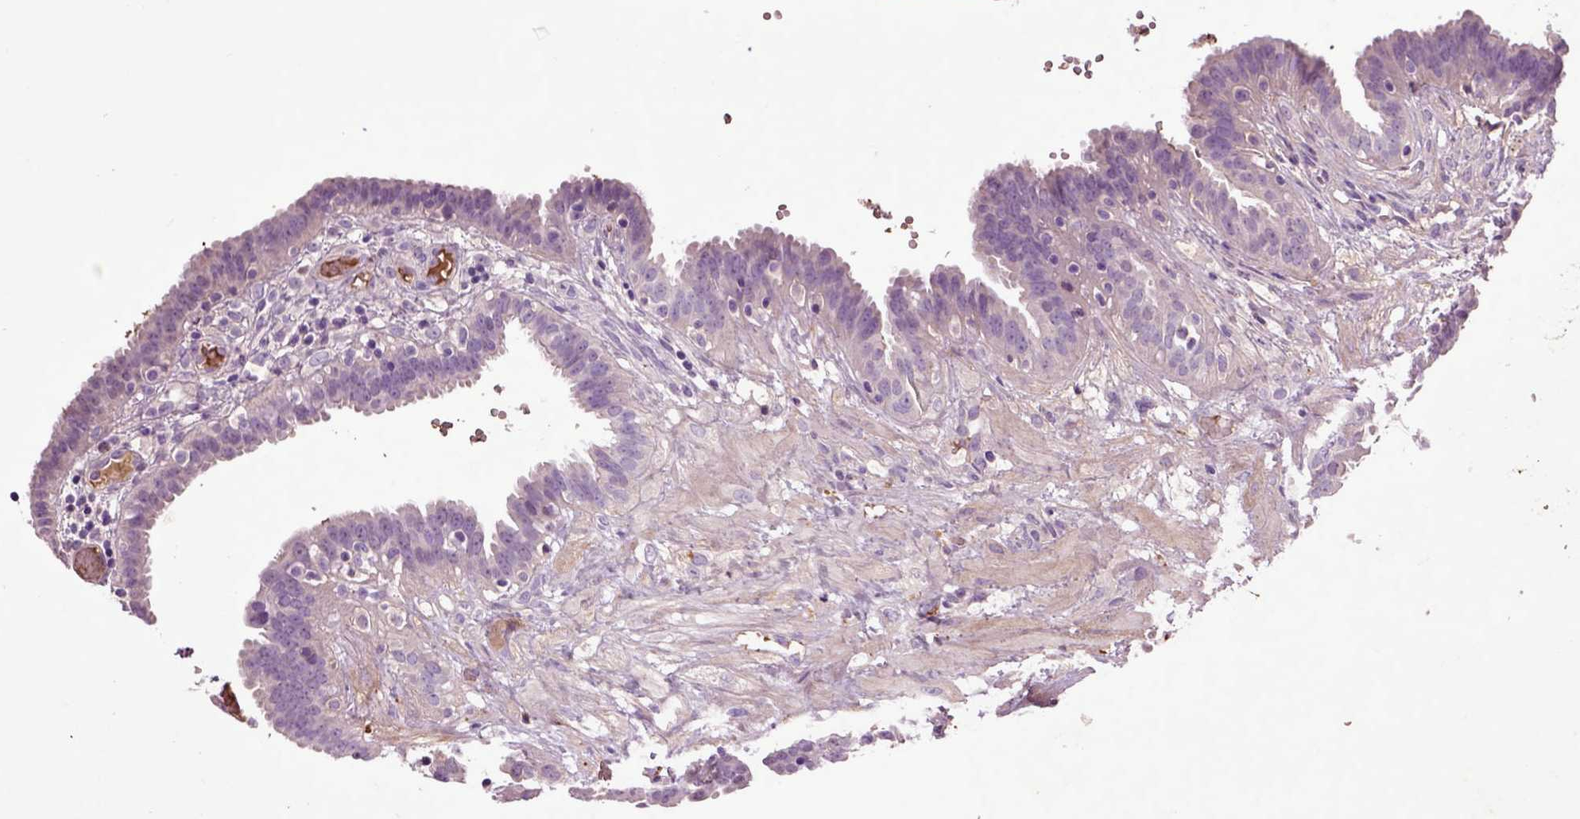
{"staining": {"intensity": "negative", "quantity": "none", "location": "none"}, "tissue": "fallopian tube", "cell_type": "Glandular cells", "image_type": "normal", "snomed": [{"axis": "morphology", "description": "Normal tissue, NOS"}, {"axis": "topography", "description": "Fallopian tube"}], "caption": "DAB immunohistochemical staining of unremarkable human fallopian tube shows no significant positivity in glandular cells. Nuclei are stained in blue.", "gene": "SPON1", "patient": {"sex": "female", "age": 37}}